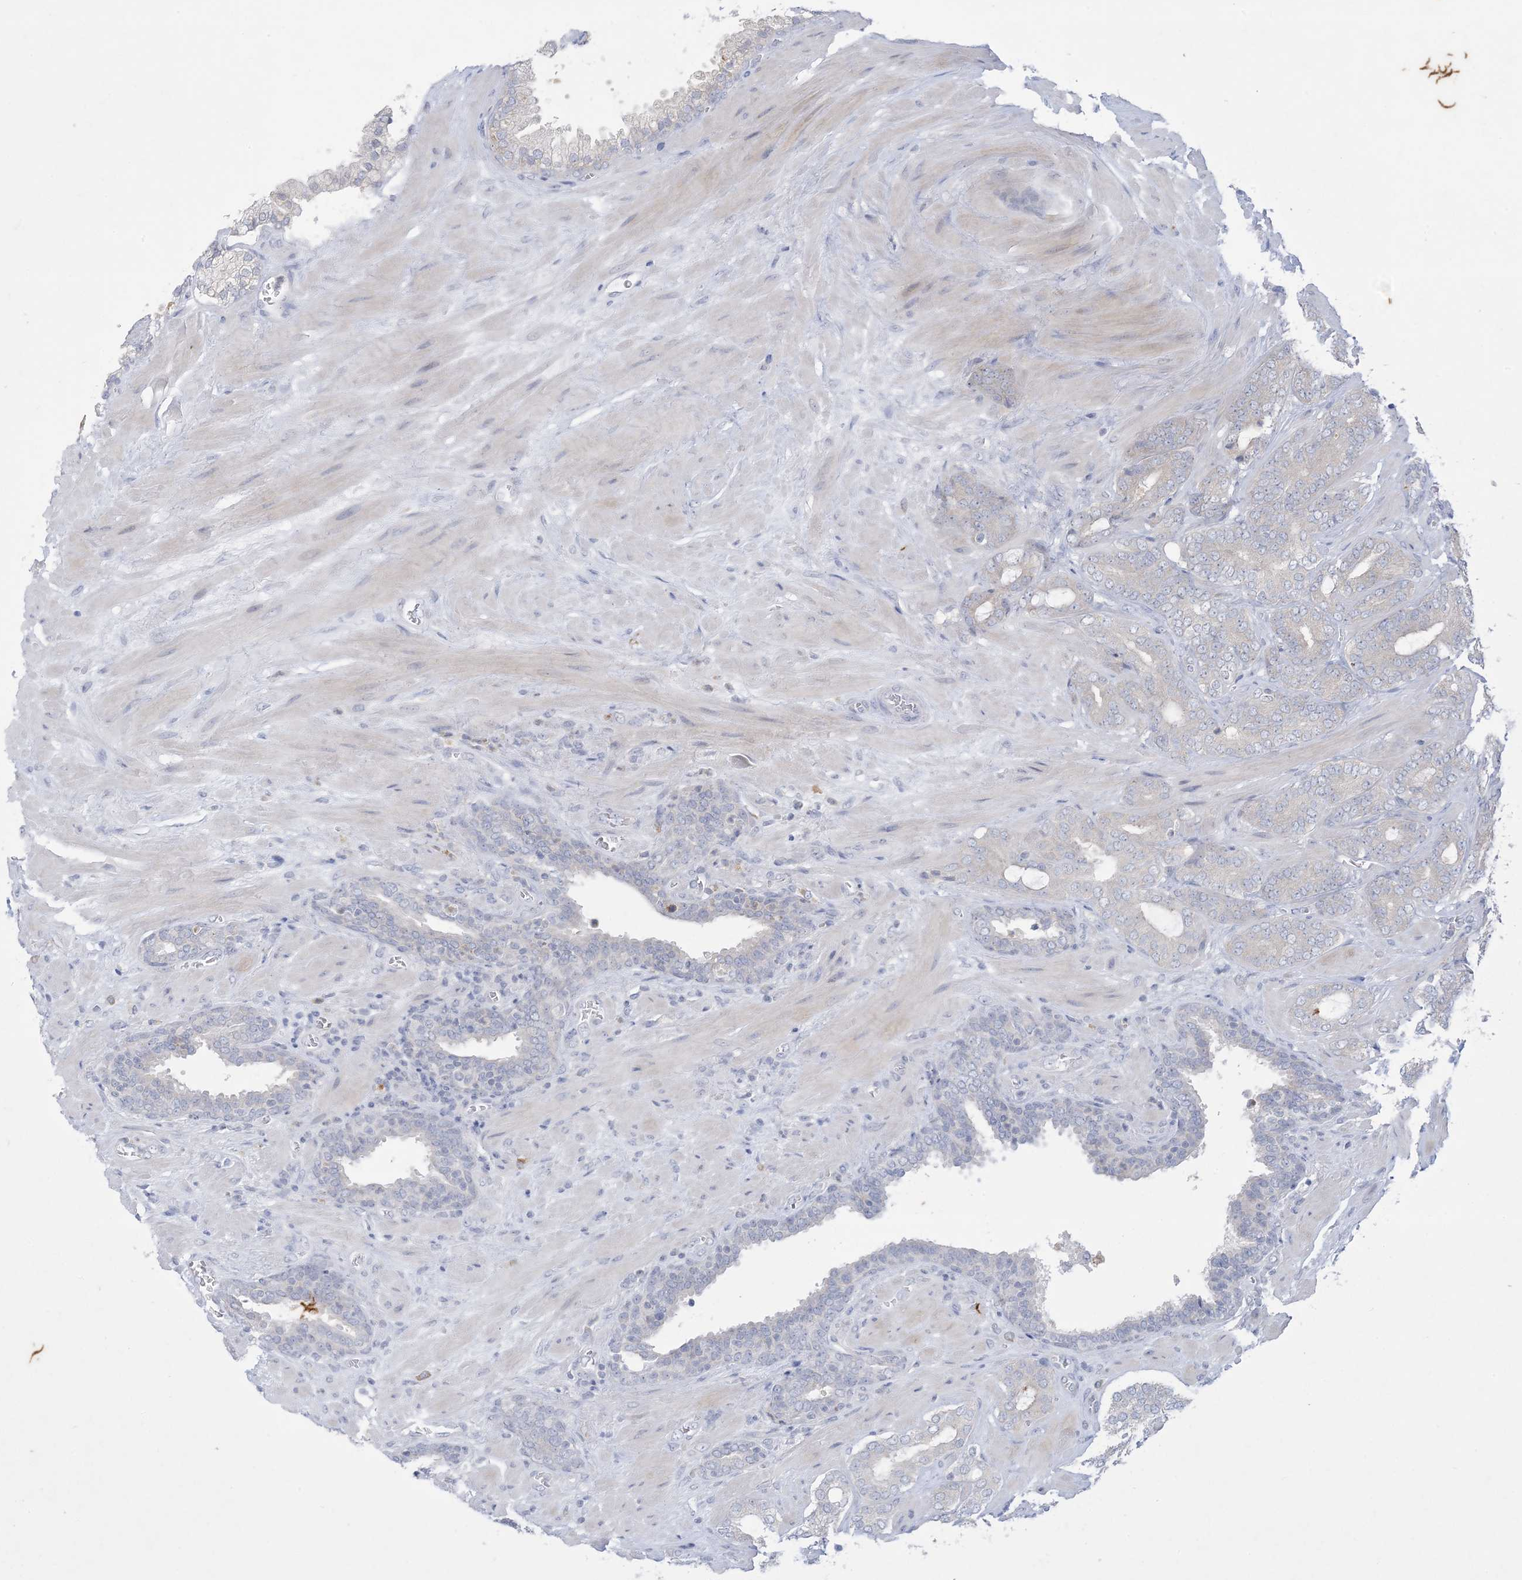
{"staining": {"intensity": "negative", "quantity": "none", "location": "none"}, "tissue": "prostate cancer", "cell_type": "Tumor cells", "image_type": "cancer", "snomed": [{"axis": "morphology", "description": "Adenocarcinoma, Low grade"}, {"axis": "topography", "description": "Prostate"}], "caption": "High power microscopy micrograph of an IHC photomicrograph of prostate cancer, revealing no significant positivity in tumor cells.", "gene": "KIF3A", "patient": {"sex": "male", "age": 63}}